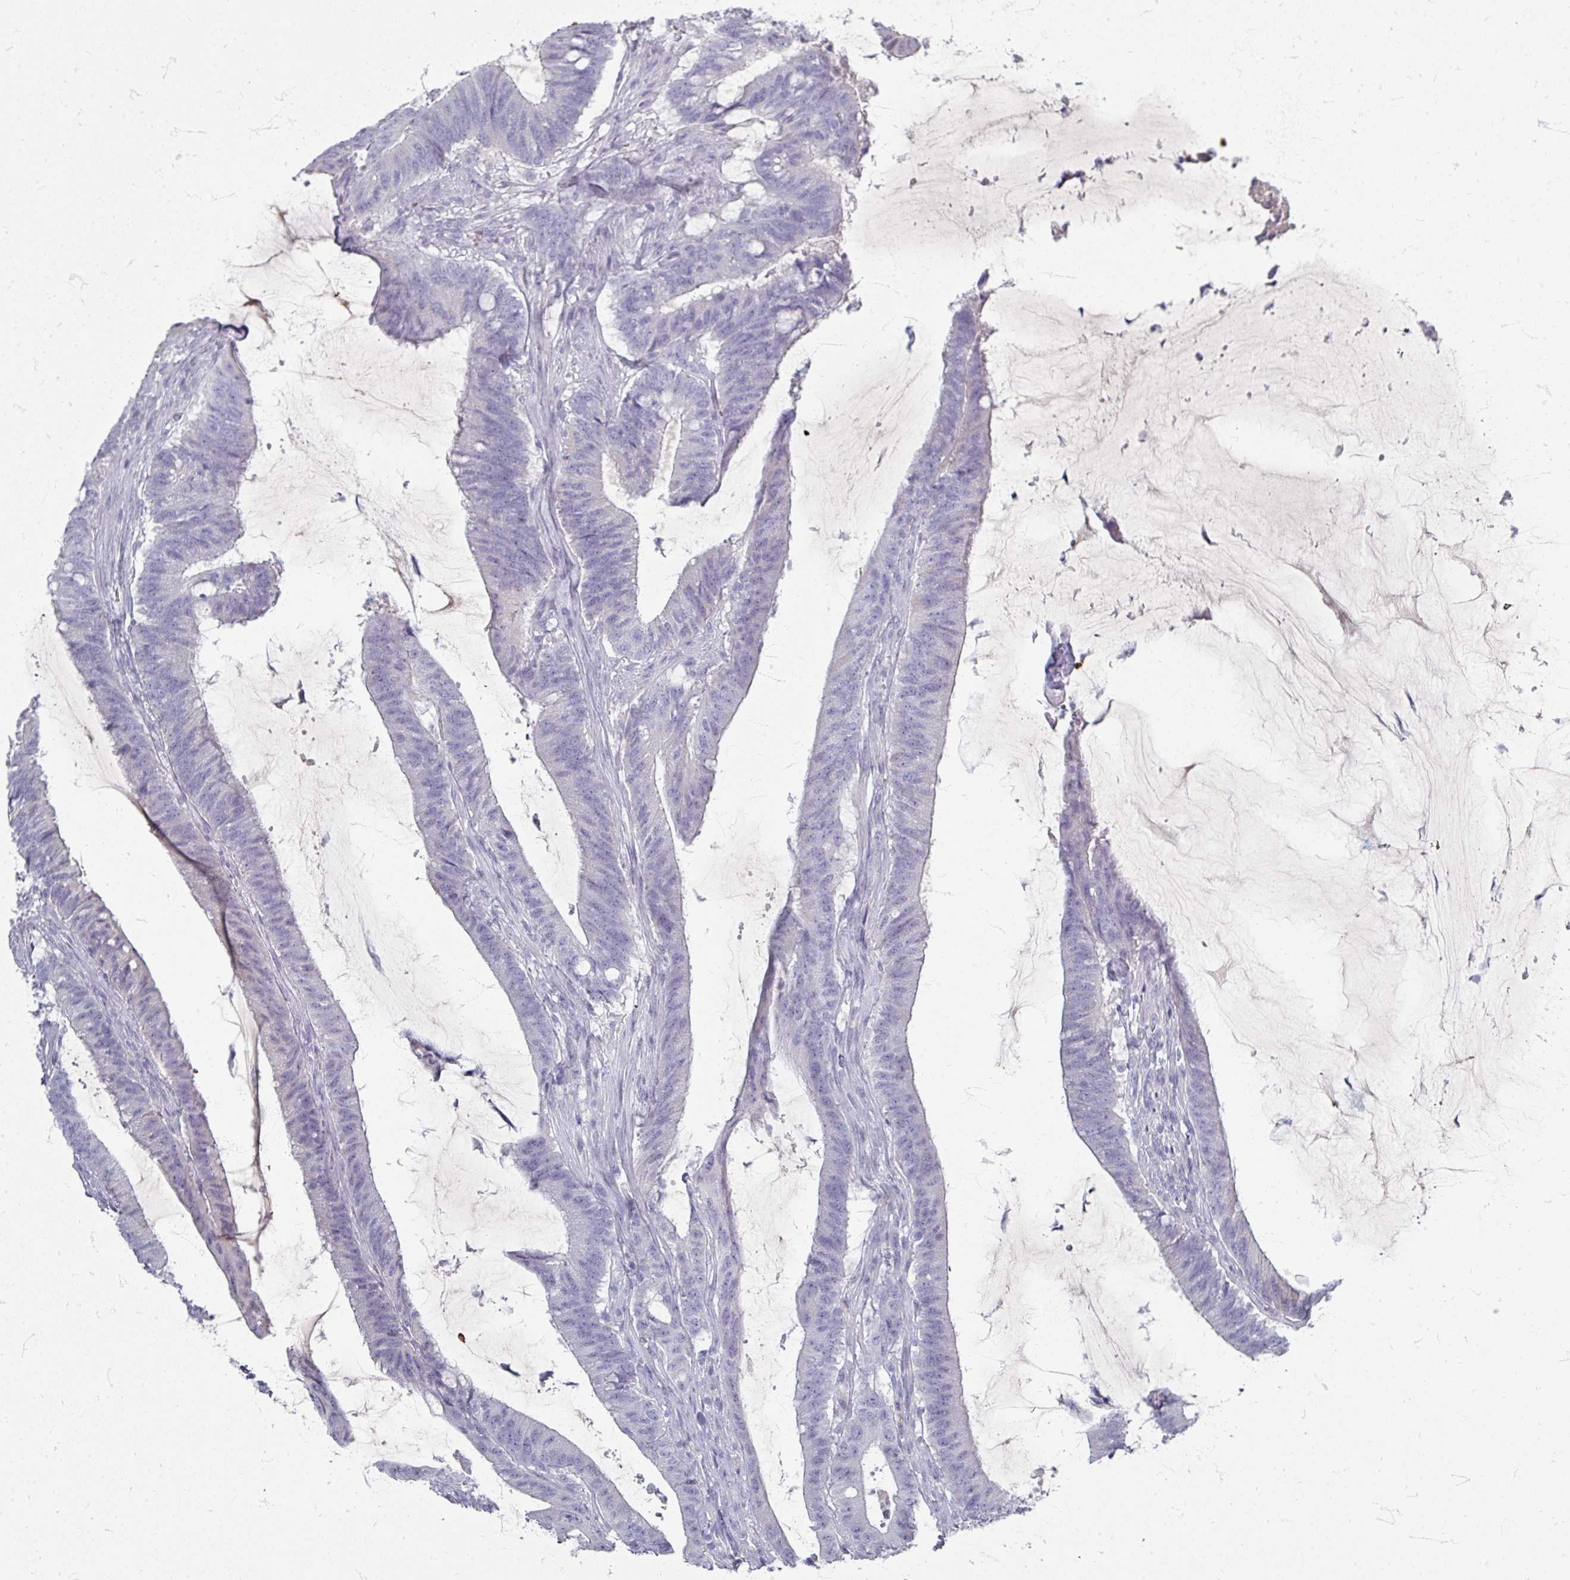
{"staining": {"intensity": "negative", "quantity": "none", "location": "none"}, "tissue": "colorectal cancer", "cell_type": "Tumor cells", "image_type": "cancer", "snomed": [{"axis": "morphology", "description": "Adenocarcinoma, NOS"}, {"axis": "topography", "description": "Colon"}], "caption": "This is a photomicrograph of immunohistochemistry (IHC) staining of adenocarcinoma (colorectal), which shows no positivity in tumor cells. (DAB IHC, high magnification).", "gene": "ZNF878", "patient": {"sex": "female", "age": 43}}